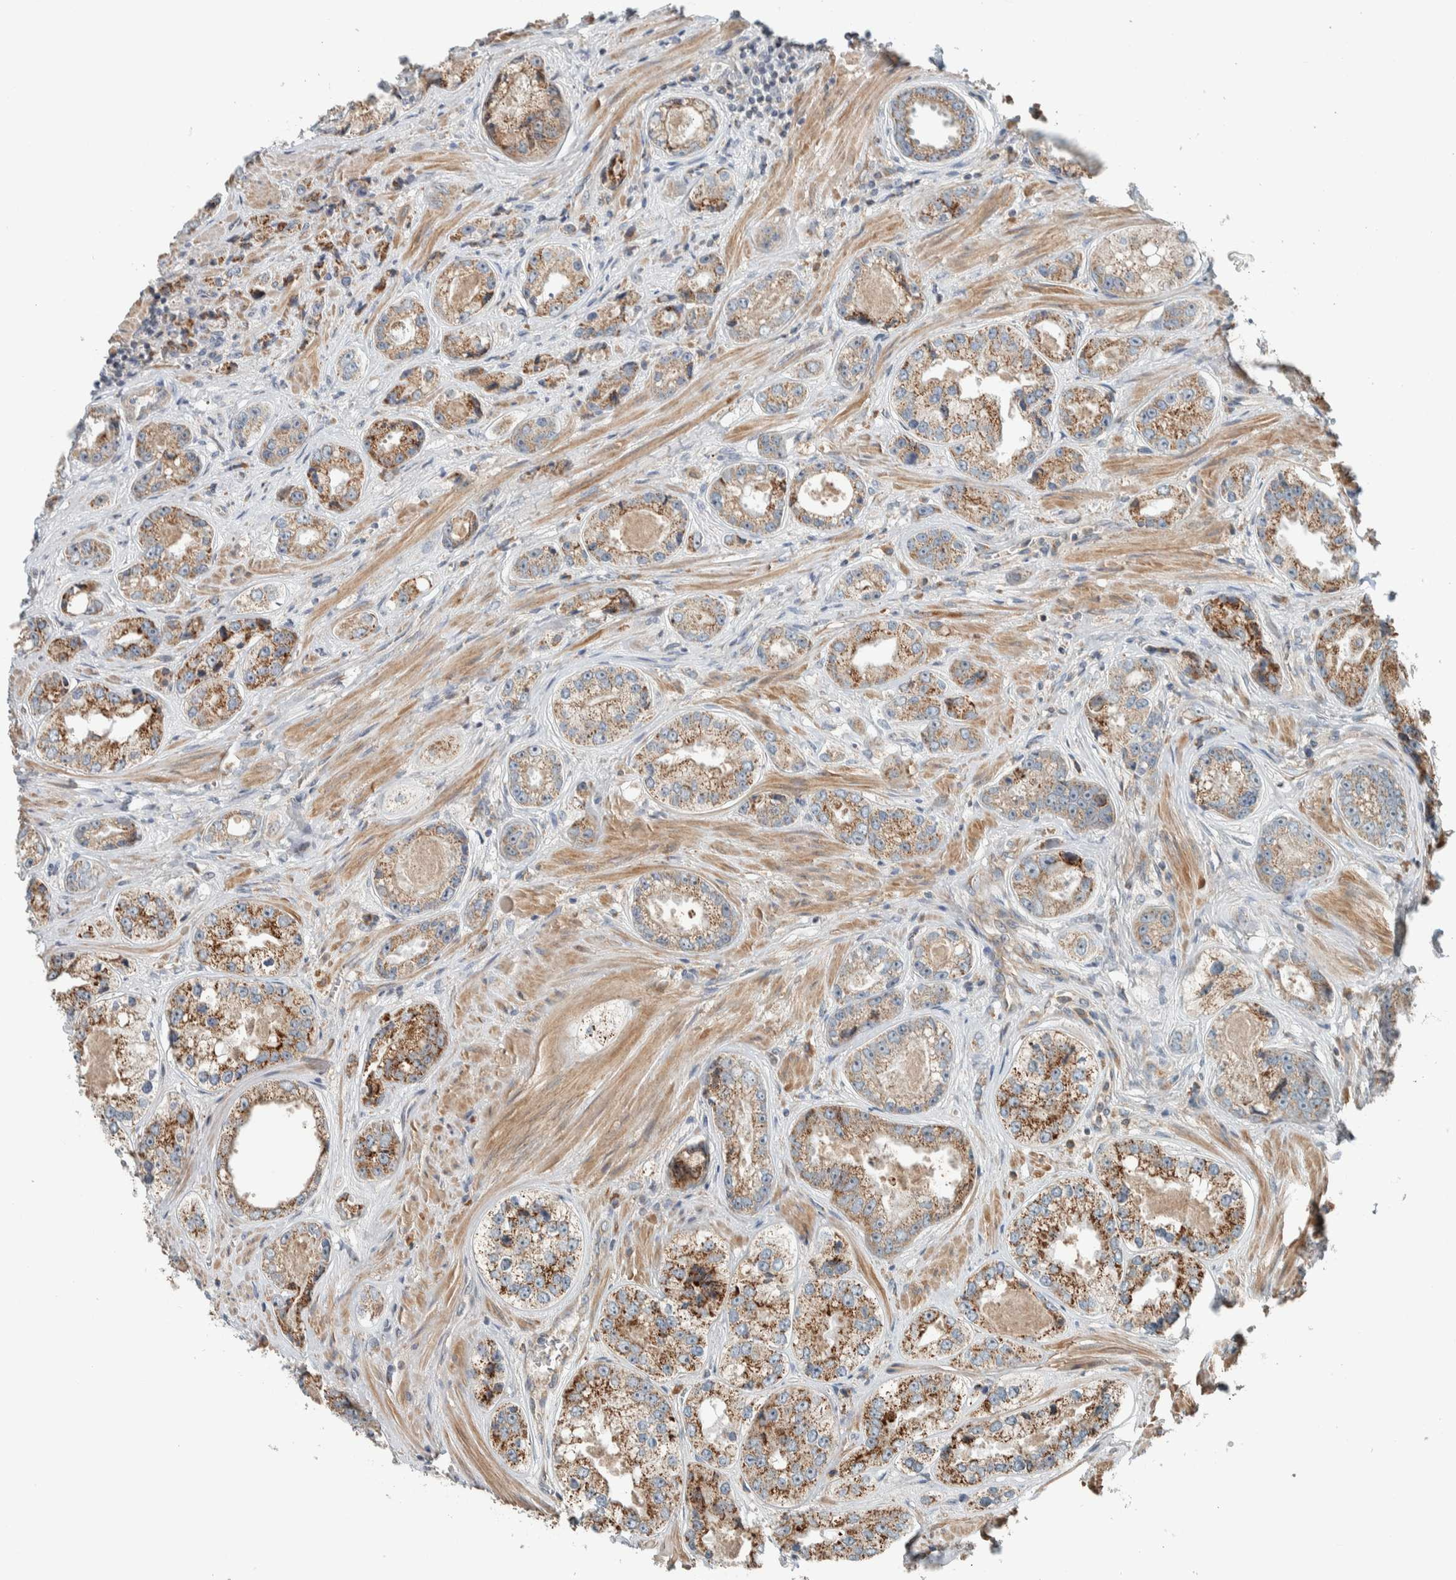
{"staining": {"intensity": "weak", "quantity": "25%-75%", "location": "cytoplasmic/membranous"}, "tissue": "prostate cancer", "cell_type": "Tumor cells", "image_type": "cancer", "snomed": [{"axis": "morphology", "description": "Adenocarcinoma, High grade"}, {"axis": "topography", "description": "Prostate"}], "caption": "Adenocarcinoma (high-grade) (prostate) stained with a brown dye exhibits weak cytoplasmic/membranous positive expression in approximately 25%-75% of tumor cells.", "gene": "SLFN12L", "patient": {"sex": "male", "age": 61}}